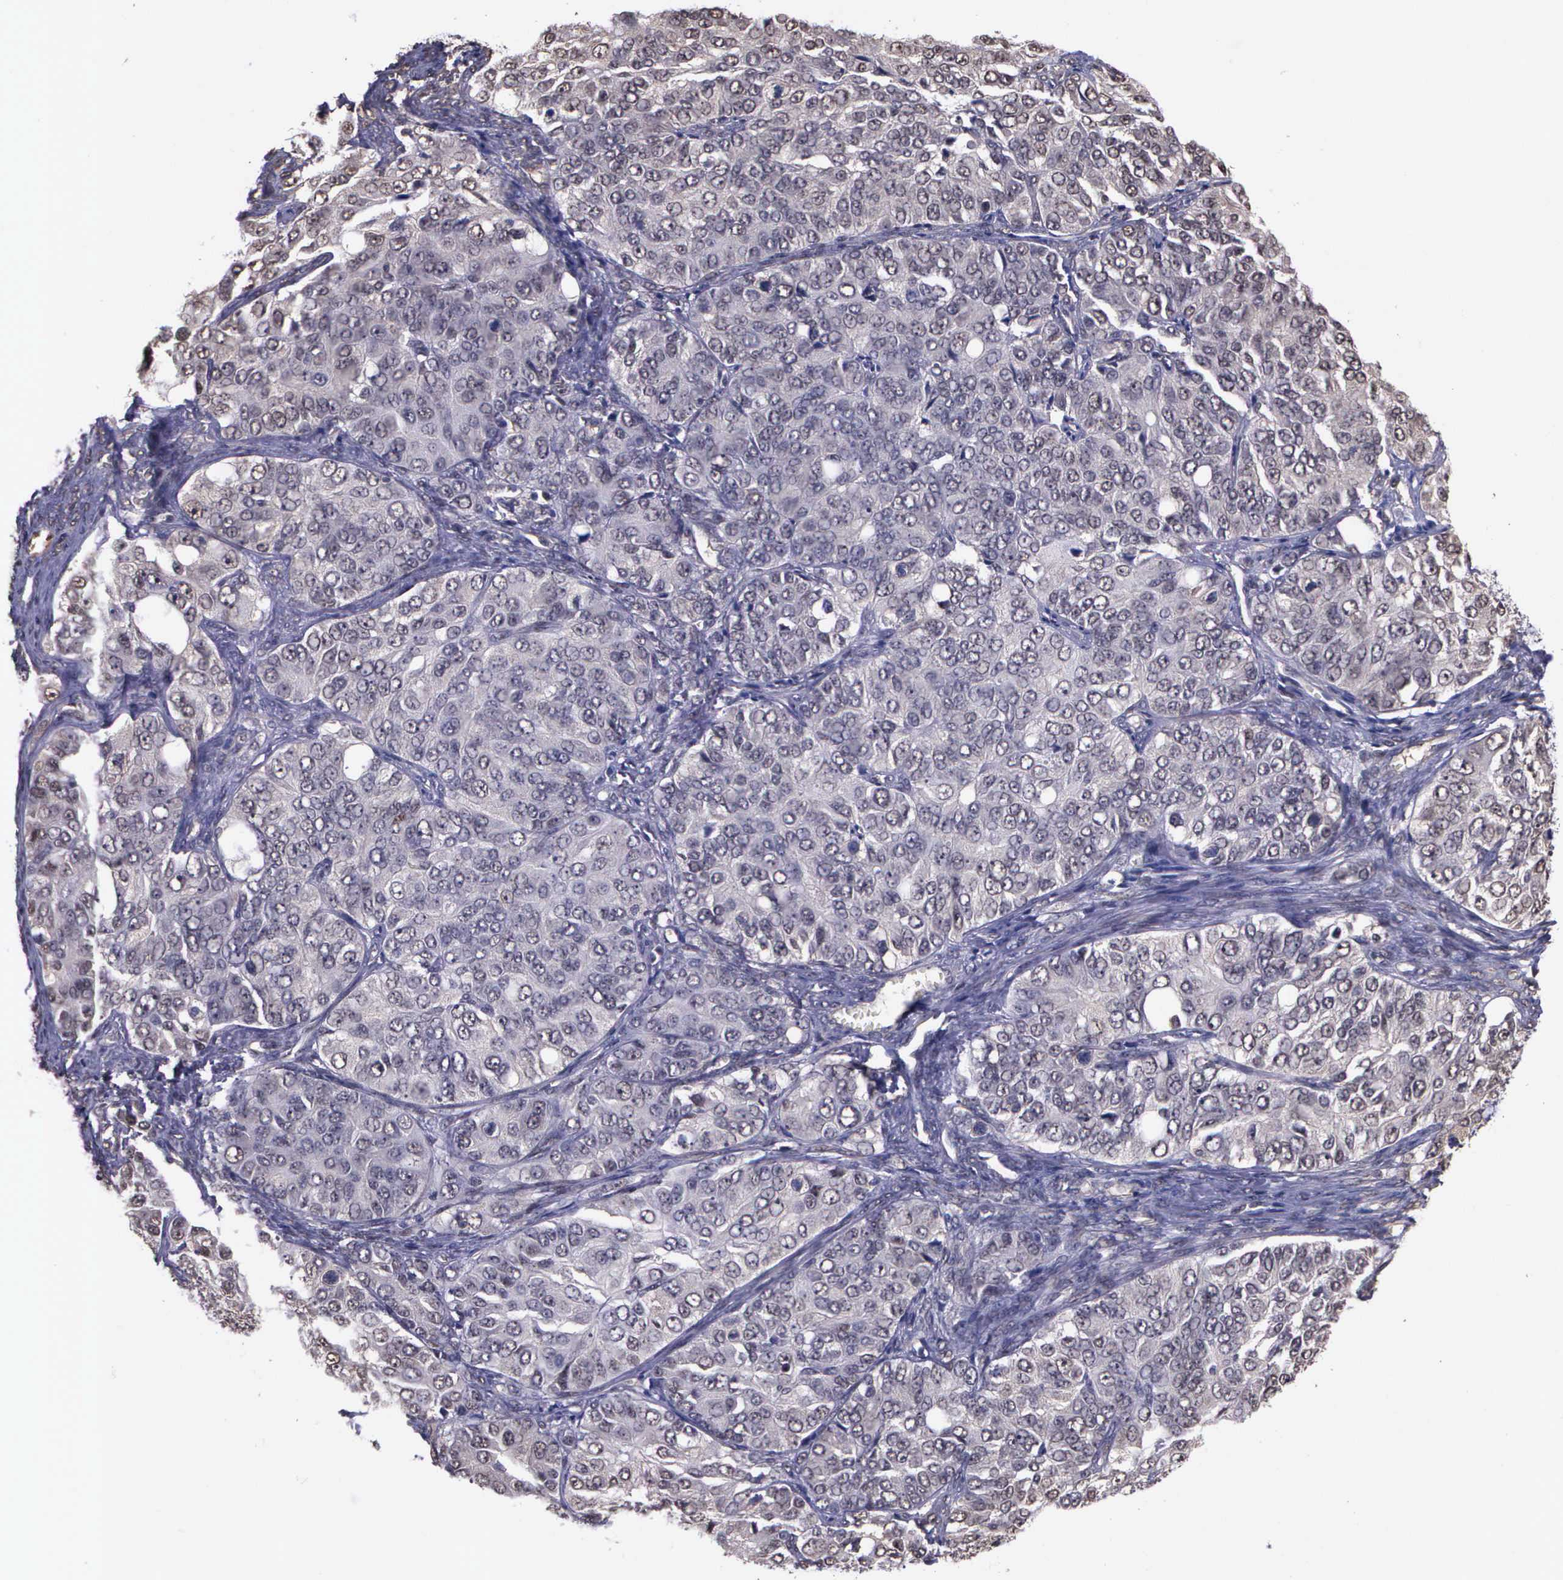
{"staining": {"intensity": "weak", "quantity": "<25%", "location": "cytoplasmic/membranous"}, "tissue": "ovarian cancer", "cell_type": "Tumor cells", "image_type": "cancer", "snomed": [{"axis": "morphology", "description": "Carcinoma, endometroid"}, {"axis": "topography", "description": "Ovary"}], "caption": "Histopathology image shows no significant protein expression in tumor cells of ovarian endometroid carcinoma.", "gene": "PSMC1", "patient": {"sex": "female", "age": 51}}